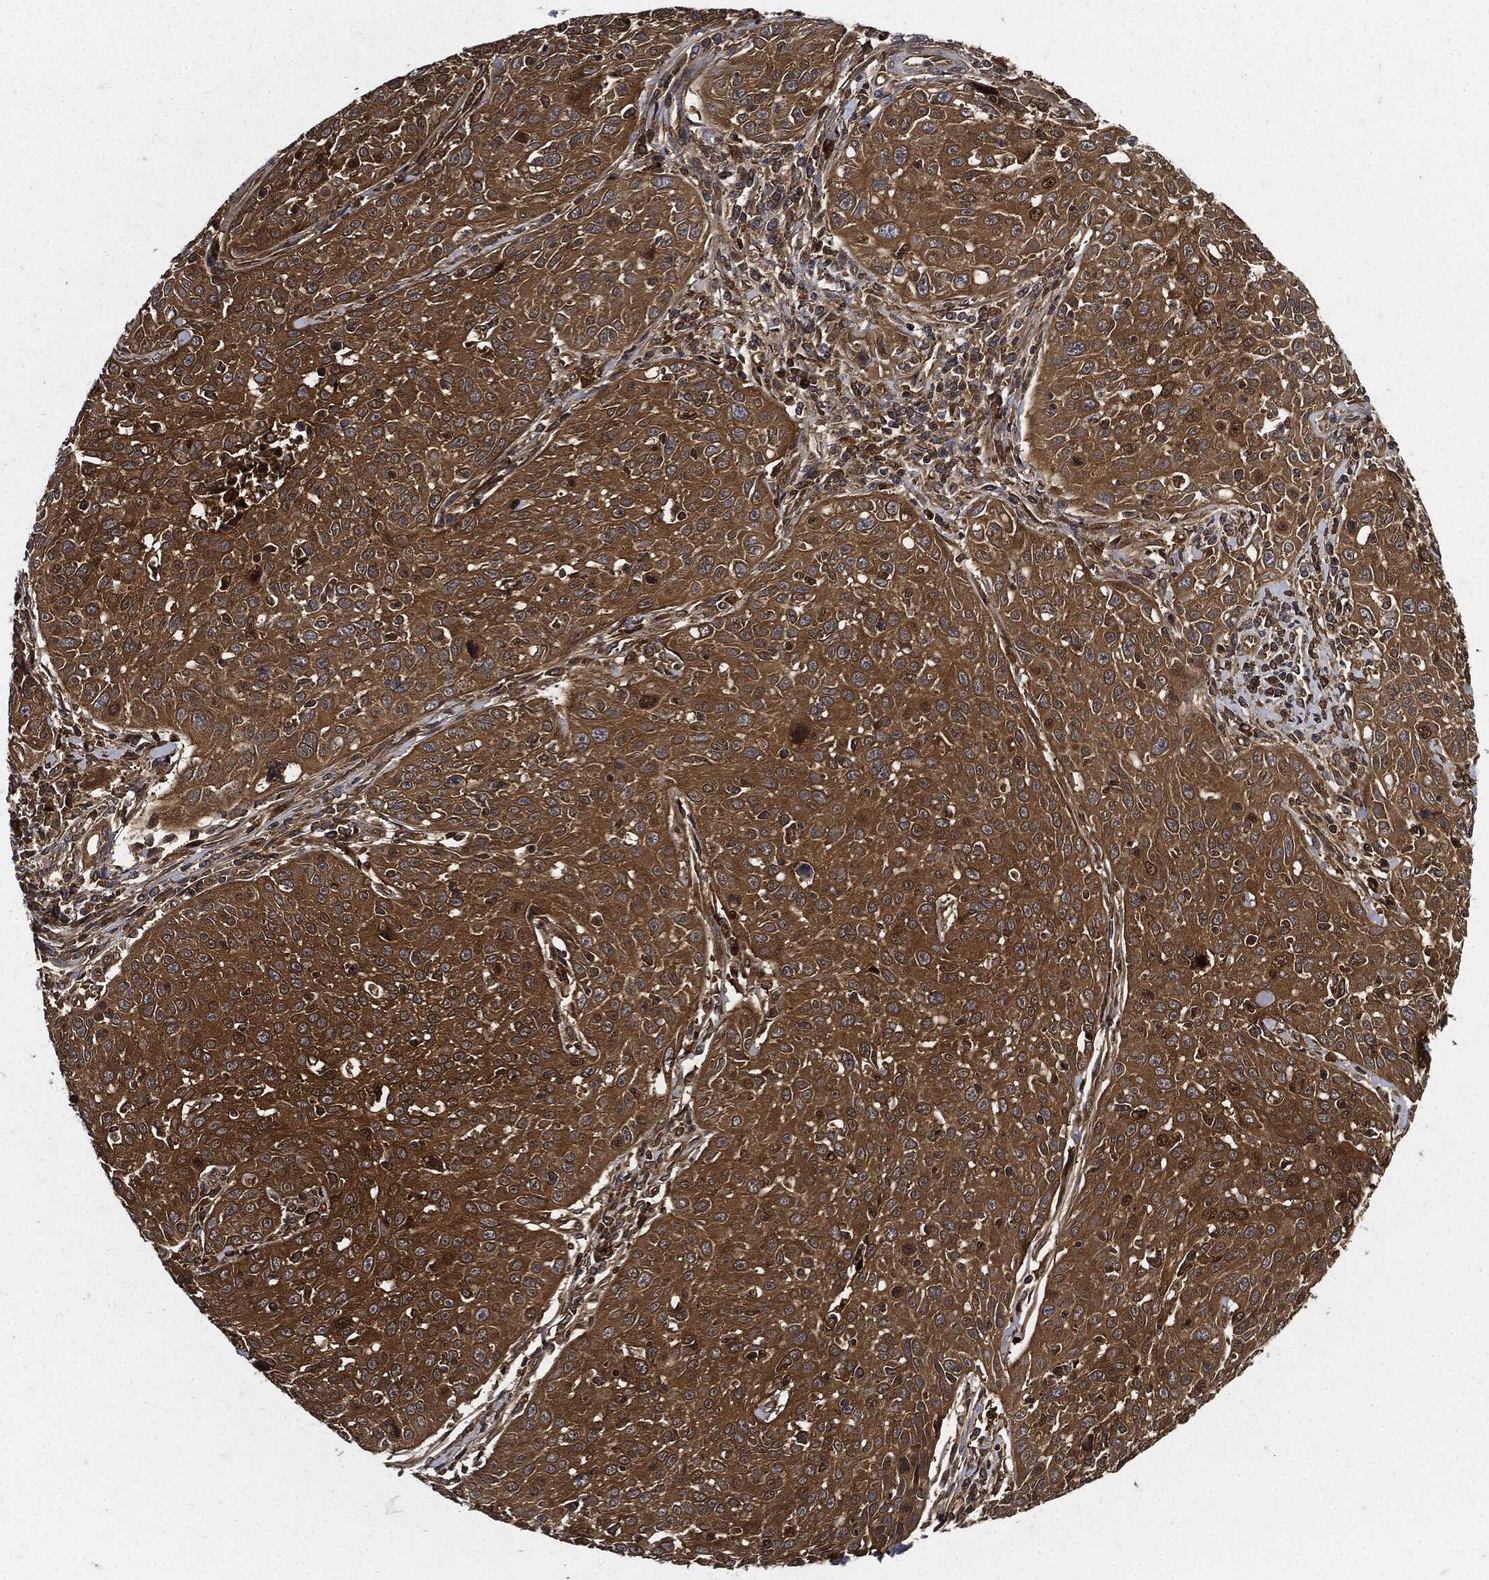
{"staining": {"intensity": "strong", "quantity": ">75%", "location": "cytoplasmic/membranous"}, "tissue": "cervical cancer", "cell_type": "Tumor cells", "image_type": "cancer", "snomed": [{"axis": "morphology", "description": "Squamous cell carcinoma, NOS"}, {"axis": "topography", "description": "Cervix"}], "caption": "Immunohistochemical staining of cervical cancer exhibits strong cytoplasmic/membranous protein positivity in approximately >75% of tumor cells. The staining is performed using DAB (3,3'-diaminobenzidine) brown chromogen to label protein expression. The nuclei are counter-stained blue using hematoxylin.", "gene": "XPNPEP1", "patient": {"sex": "female", "age": 26}}